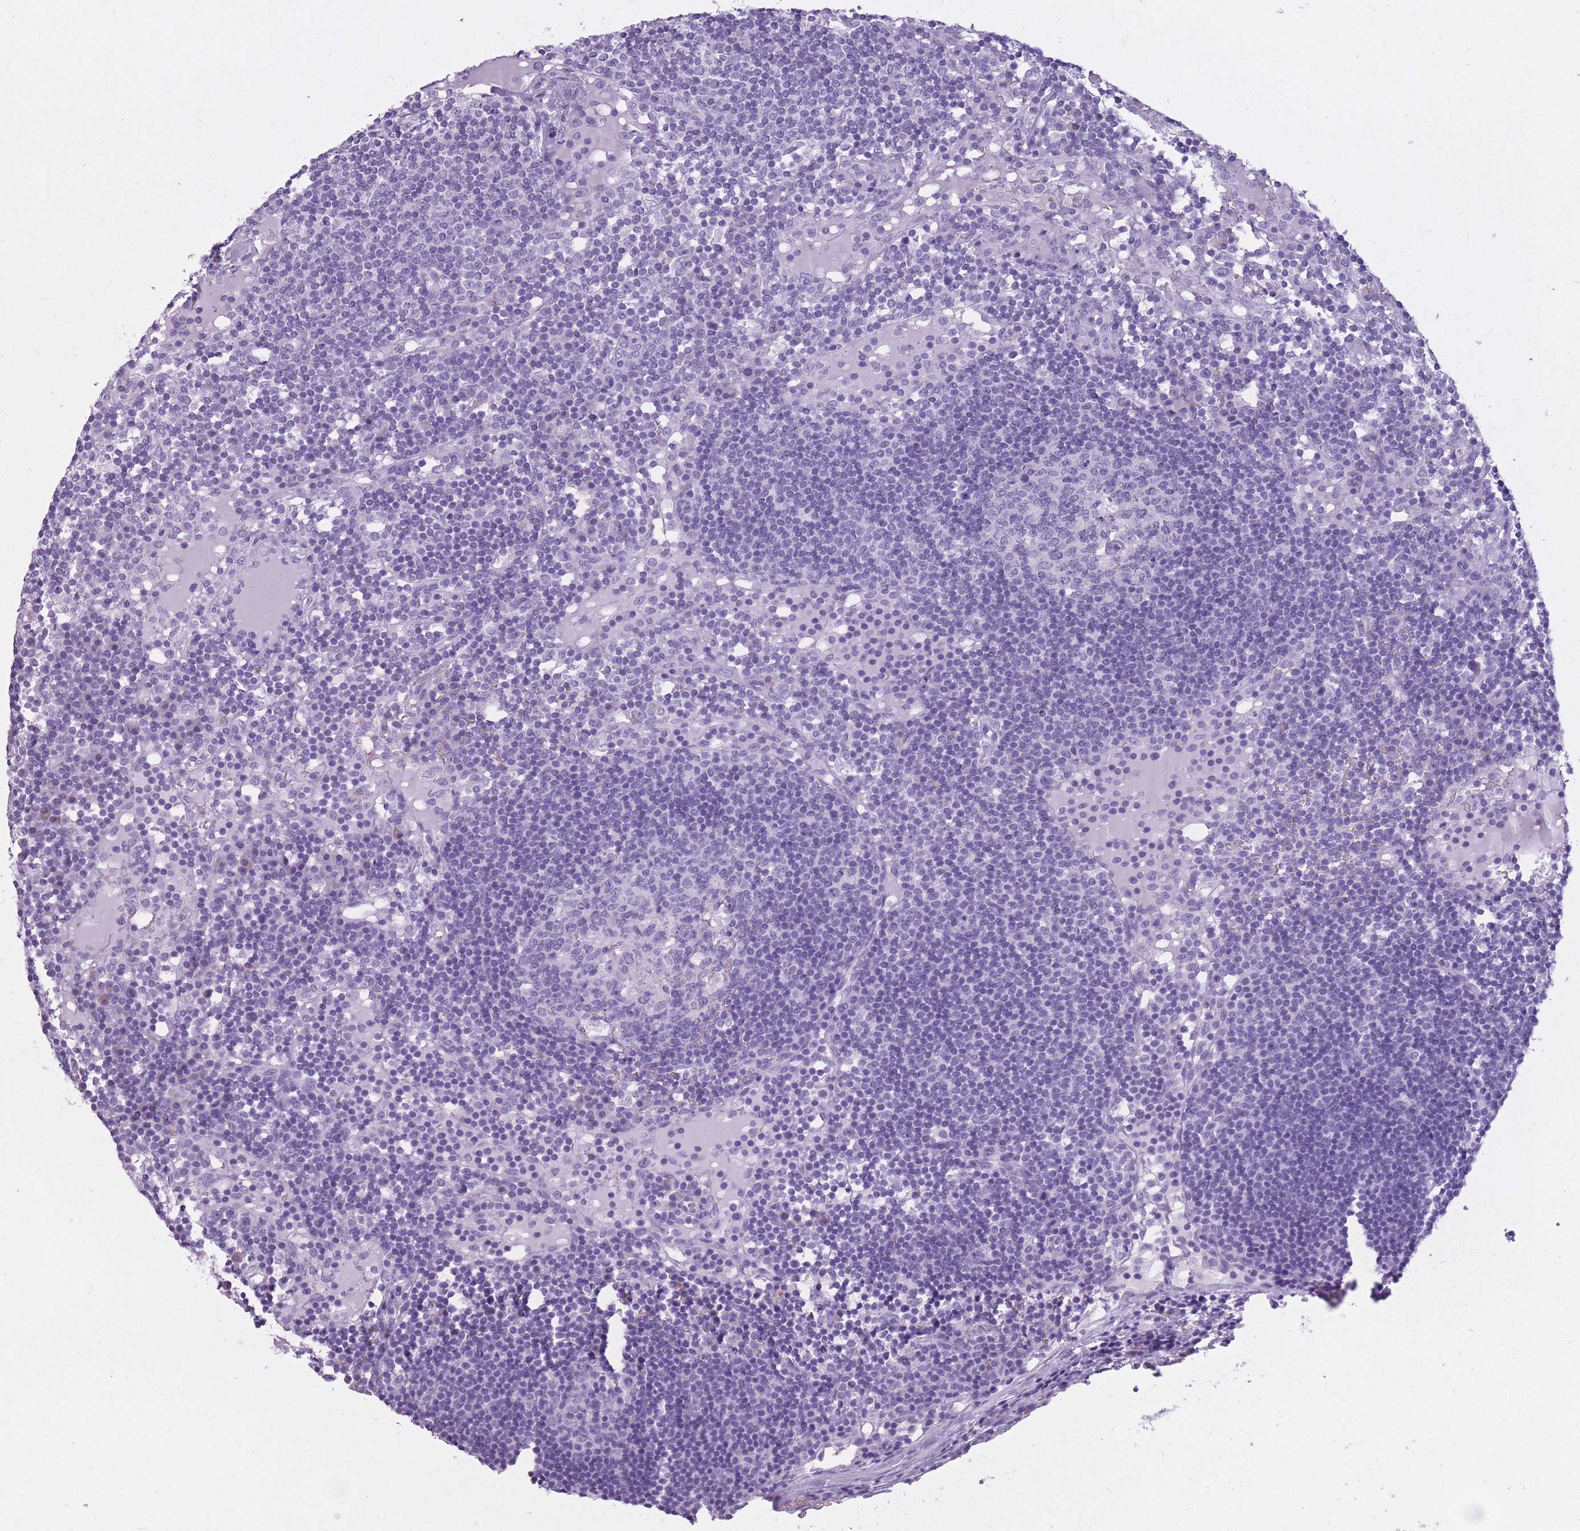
{"staining": {"intensity": "negative", "quantity": "none", "location": "none"}, "tissue": "lymph node", "cell_type": "Germinal center cells", "image_type": "normal", "snomed": [{"axis": "morphology", "description": "Normal tissue, NOS"}, {"axis": "topography", "description": "Lymph node"}], "caption": "This is an IHC histopathology image of unremarkable human lymph node. There is no positivity in germinal center cells.", "gene": "OR7C1", "patient": {"sex": "male", "age": 53}}